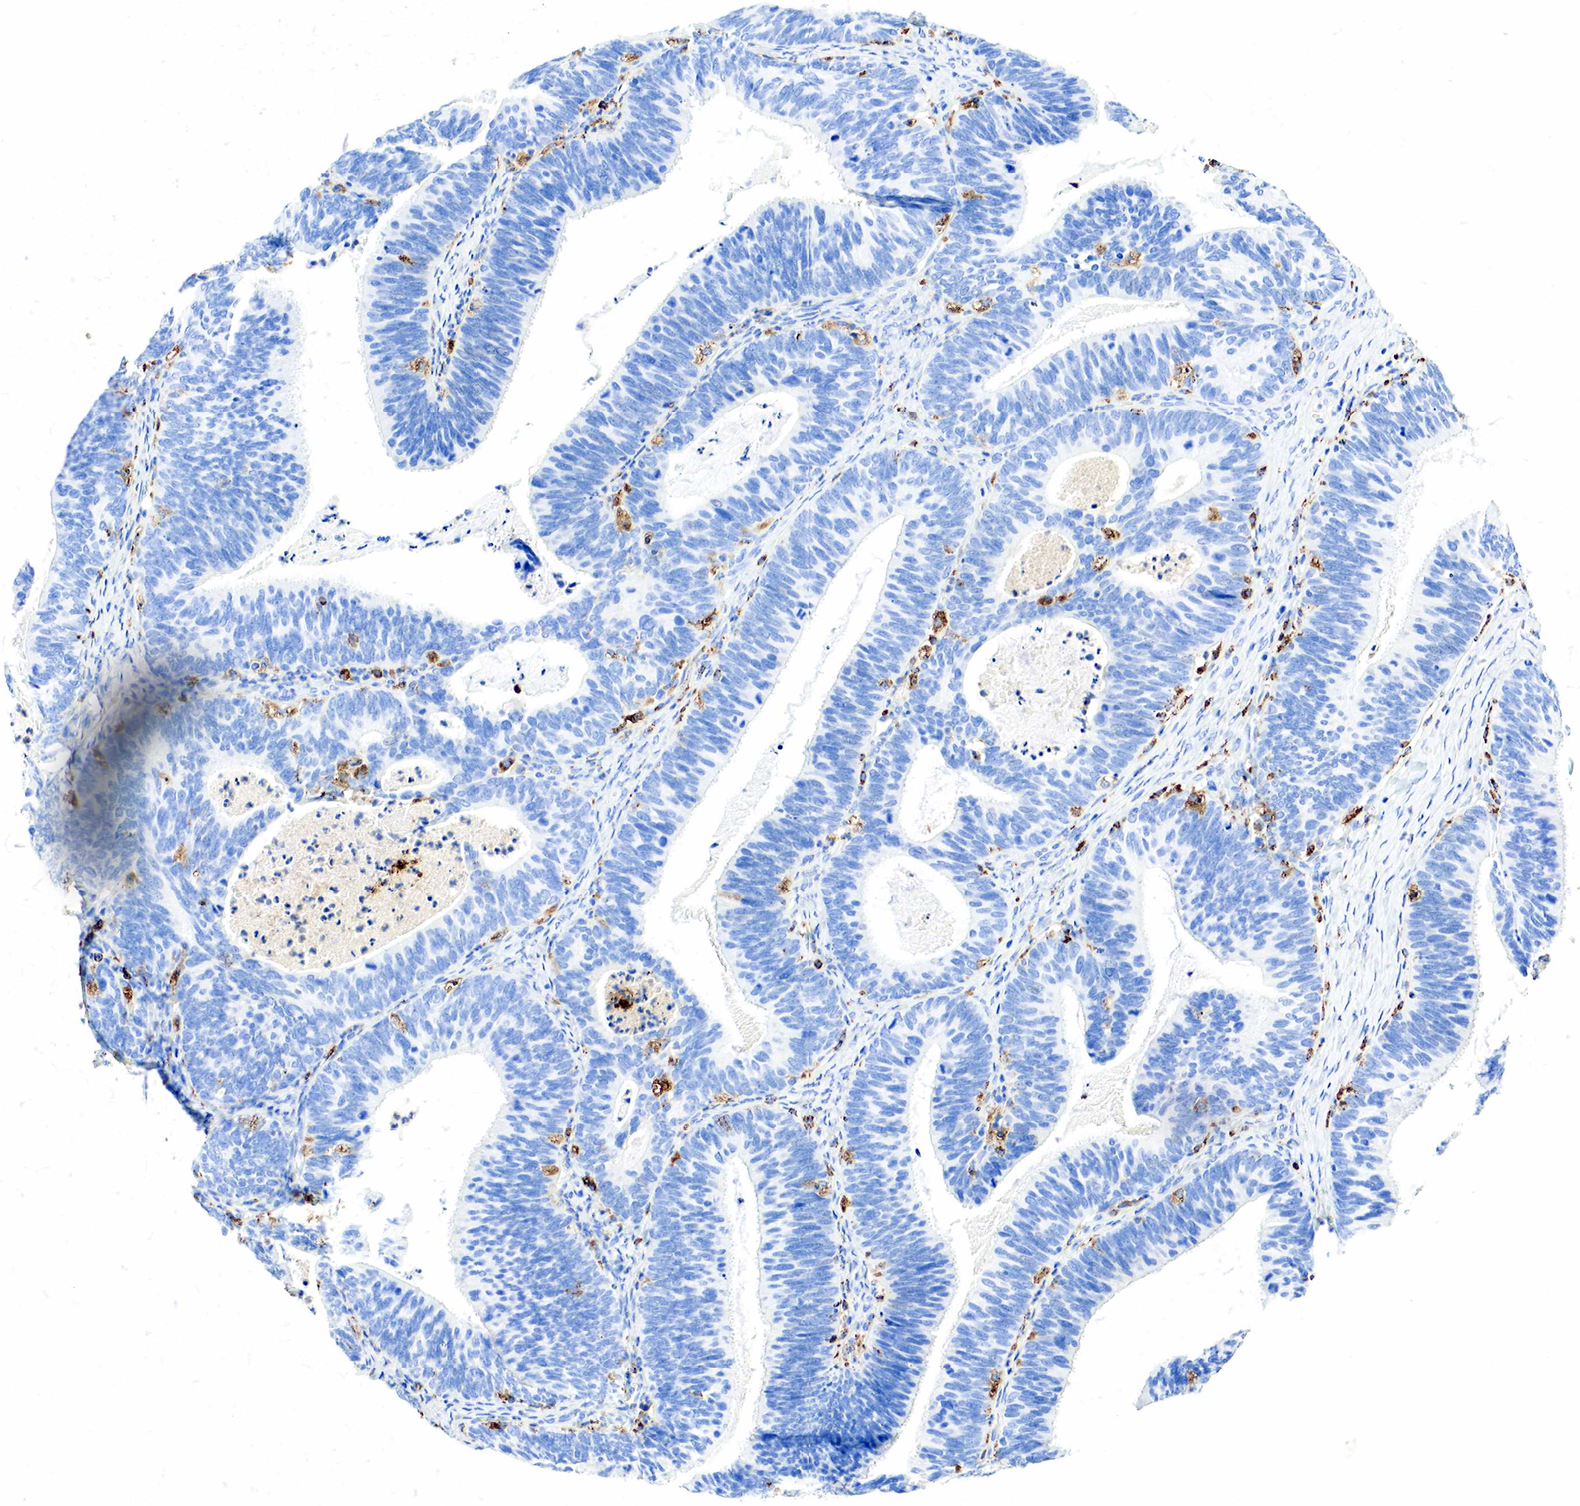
{"staining": {"intensity": "negative", "quantity": "none", "location": "none"}, "tissue": "ovarian cancer", "cell_type": "Tumor cells", "image_type": "cancer", "snomed": [{"axis": "morphology", "description": "Carcinoma, endometroid"}, {"axis": "topography", "description": "Ovary"}], "caption": "A histopathology image of ovarian cancer stained for a protein shows no brown staining in tumor cells. The staining was performed using DAB to visualize the protein expression in brown, while the nuclei were stained in blue with hematoxylin (Magnification: 20x).", "gene": "CD68", "patient": {"sex": "female", "age": 52}}